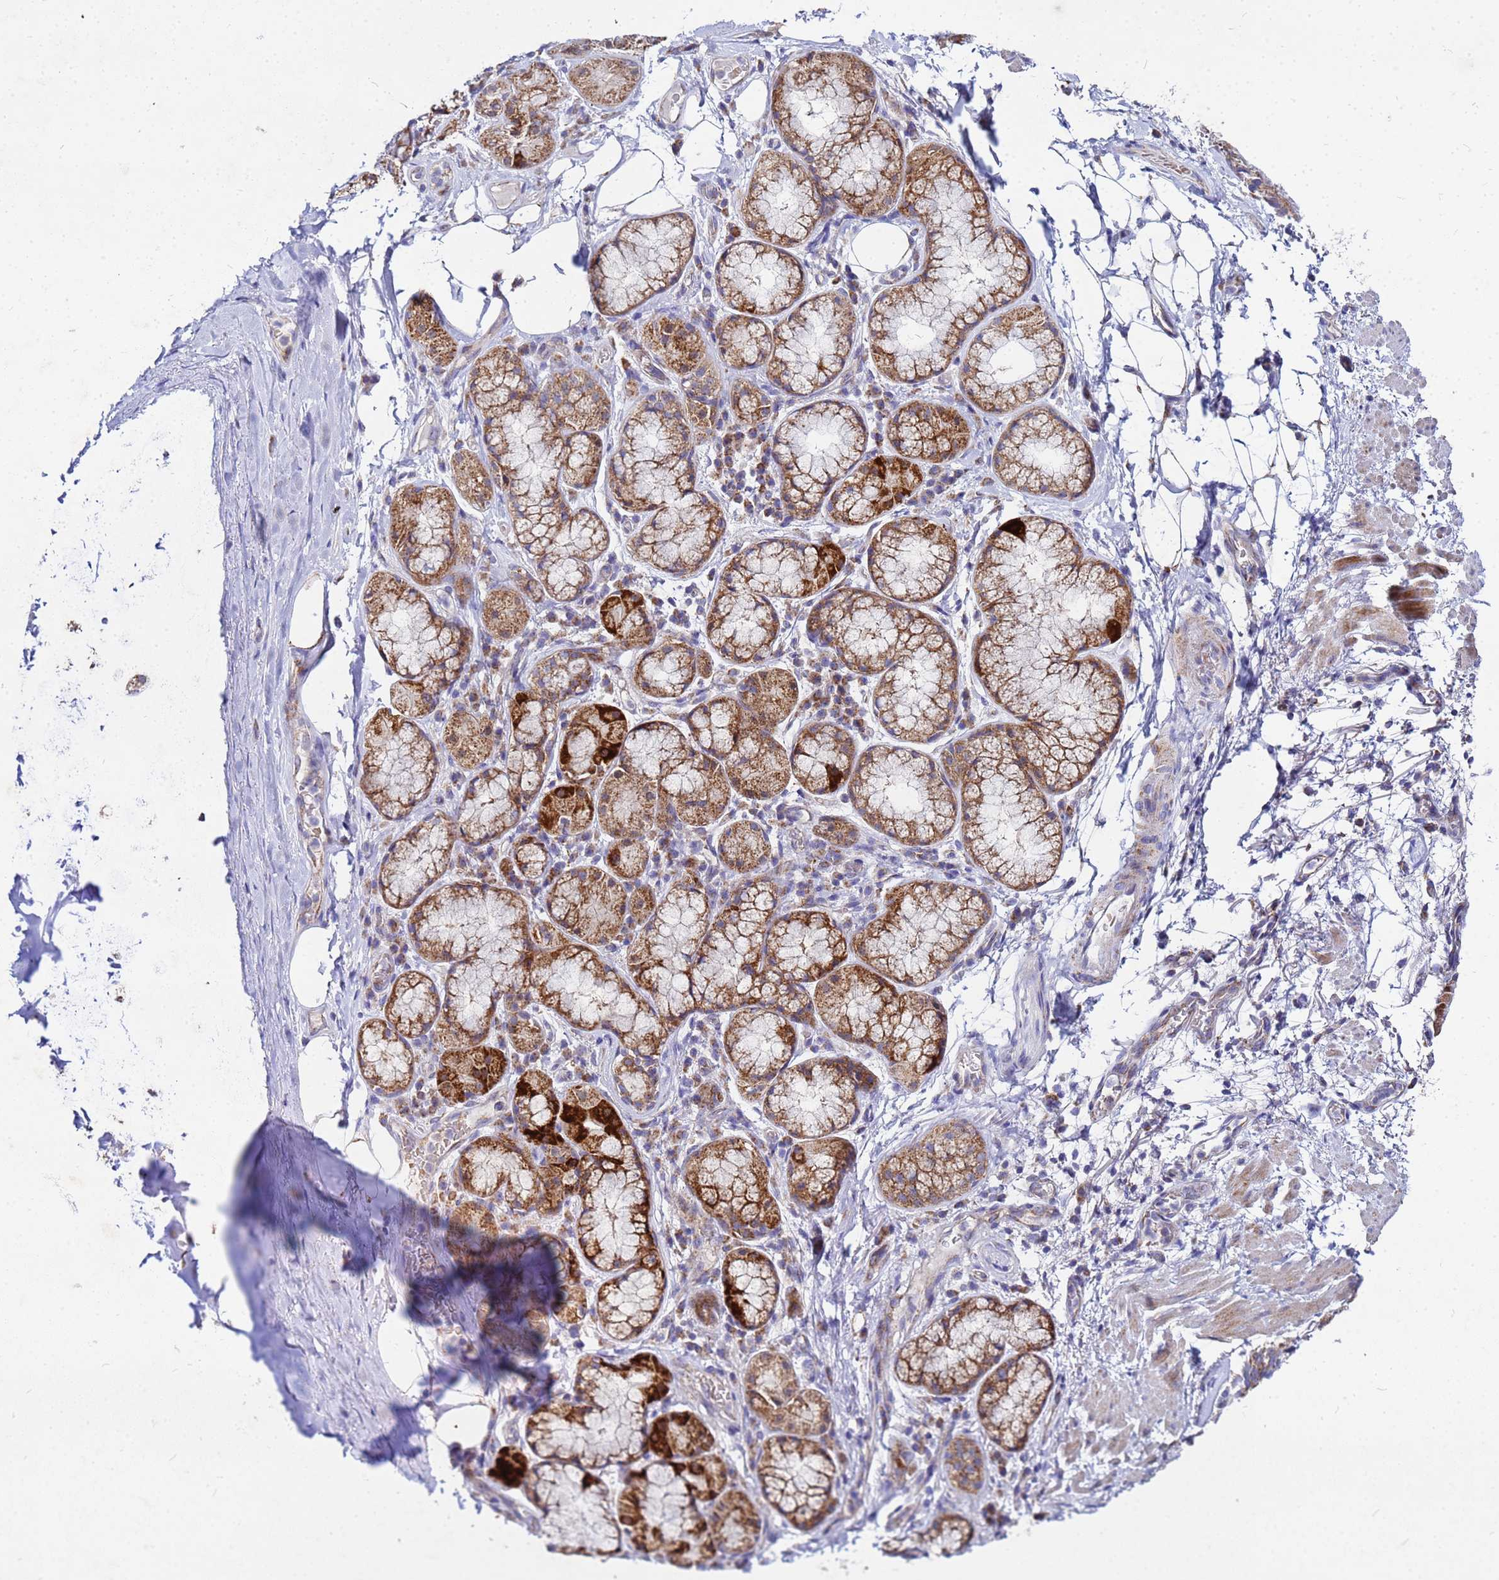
{"staining": {"intensity": "weak", "quantity": ">75%", "location": "cytoplasmic/membranous"}, "tissue": "adipose tissue", "cell_type": "Adipocytes", "image_type": "normal", "snomed": [{"axis": "morphology", "description": "Normal tissue, NOS"}, {"axis": "topography", "description": "Lymph node"}, {"axis": "topography", "description": "Cartilage tissue"}, {"axis": "topography", "description": "Bronchus"}], "caption": "The micrograph shows immunohistochemical staining of normal adipose tissue. There is weak cytoplasmic/membranous staining is identified in approximately >75% of adipocytes. The protein of interest is stained brown, and the nuclei are stained in blue (DAB IHC with brightfield microscopy, high magnification).", "gene": "FAHD2A", "patient": {"sex": "male", "age": 63}}